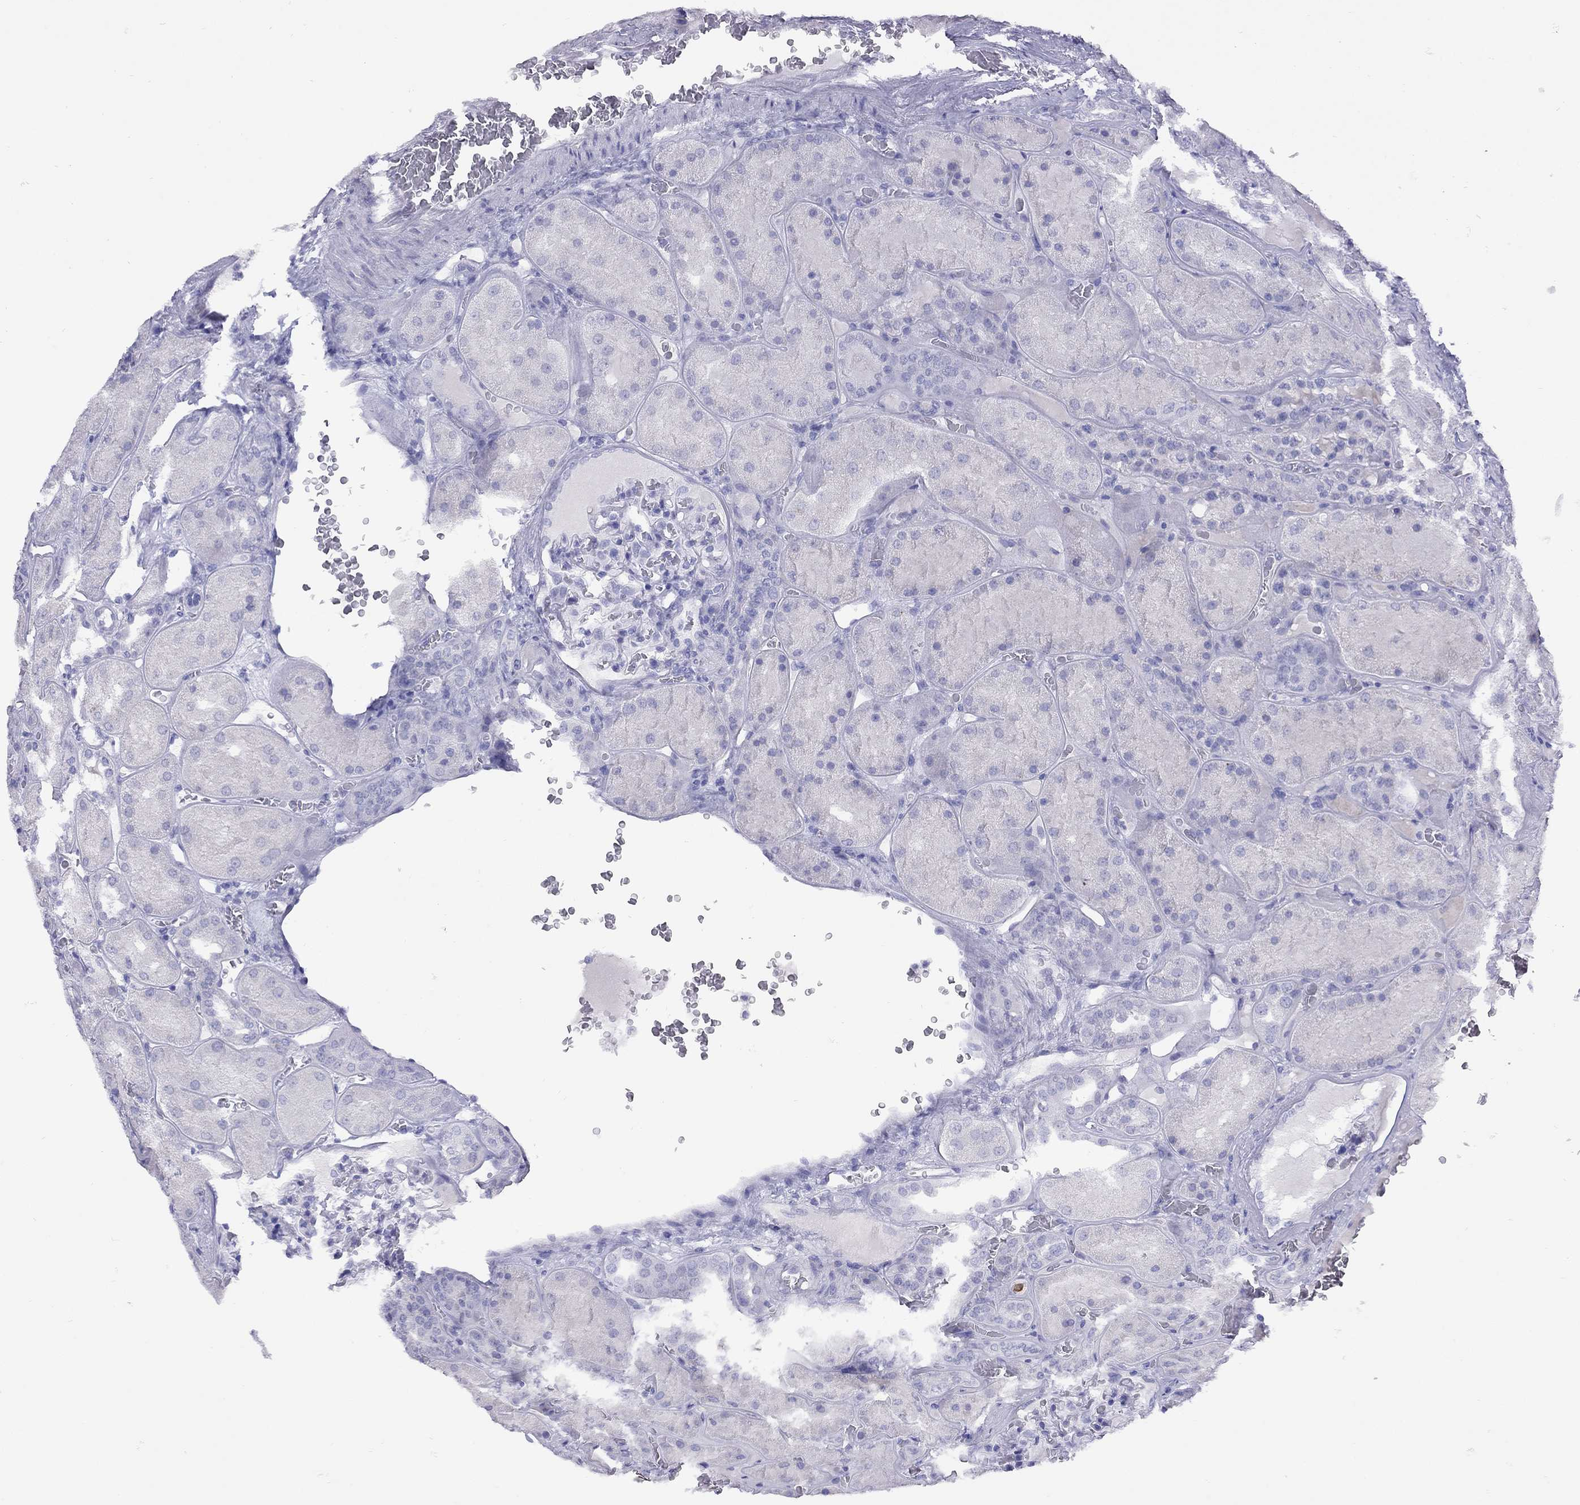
{"staining": {"intensity": "negative", "quantity": "none", "location": "none"}, "tissue": "kidney", "cell_type": "Cells in glomeruli", "image_type": "normal", "snomed": [{"axis": "morphology", "description": "Normal tissue, NOS"}, {"axis": "topography", "description": "Kidney"}], "caption": "Immunohistochemistry image of unremarkable kidney stained for a protein (brown), which shows no staining in cells in glomeruli. Brightfield microscopy of IHC stained with DAB (brown) and hematoxylin (blue), captured at high magnification.", "gene": "GRIA2", "patient": {"sex": "male", "age": 73}}